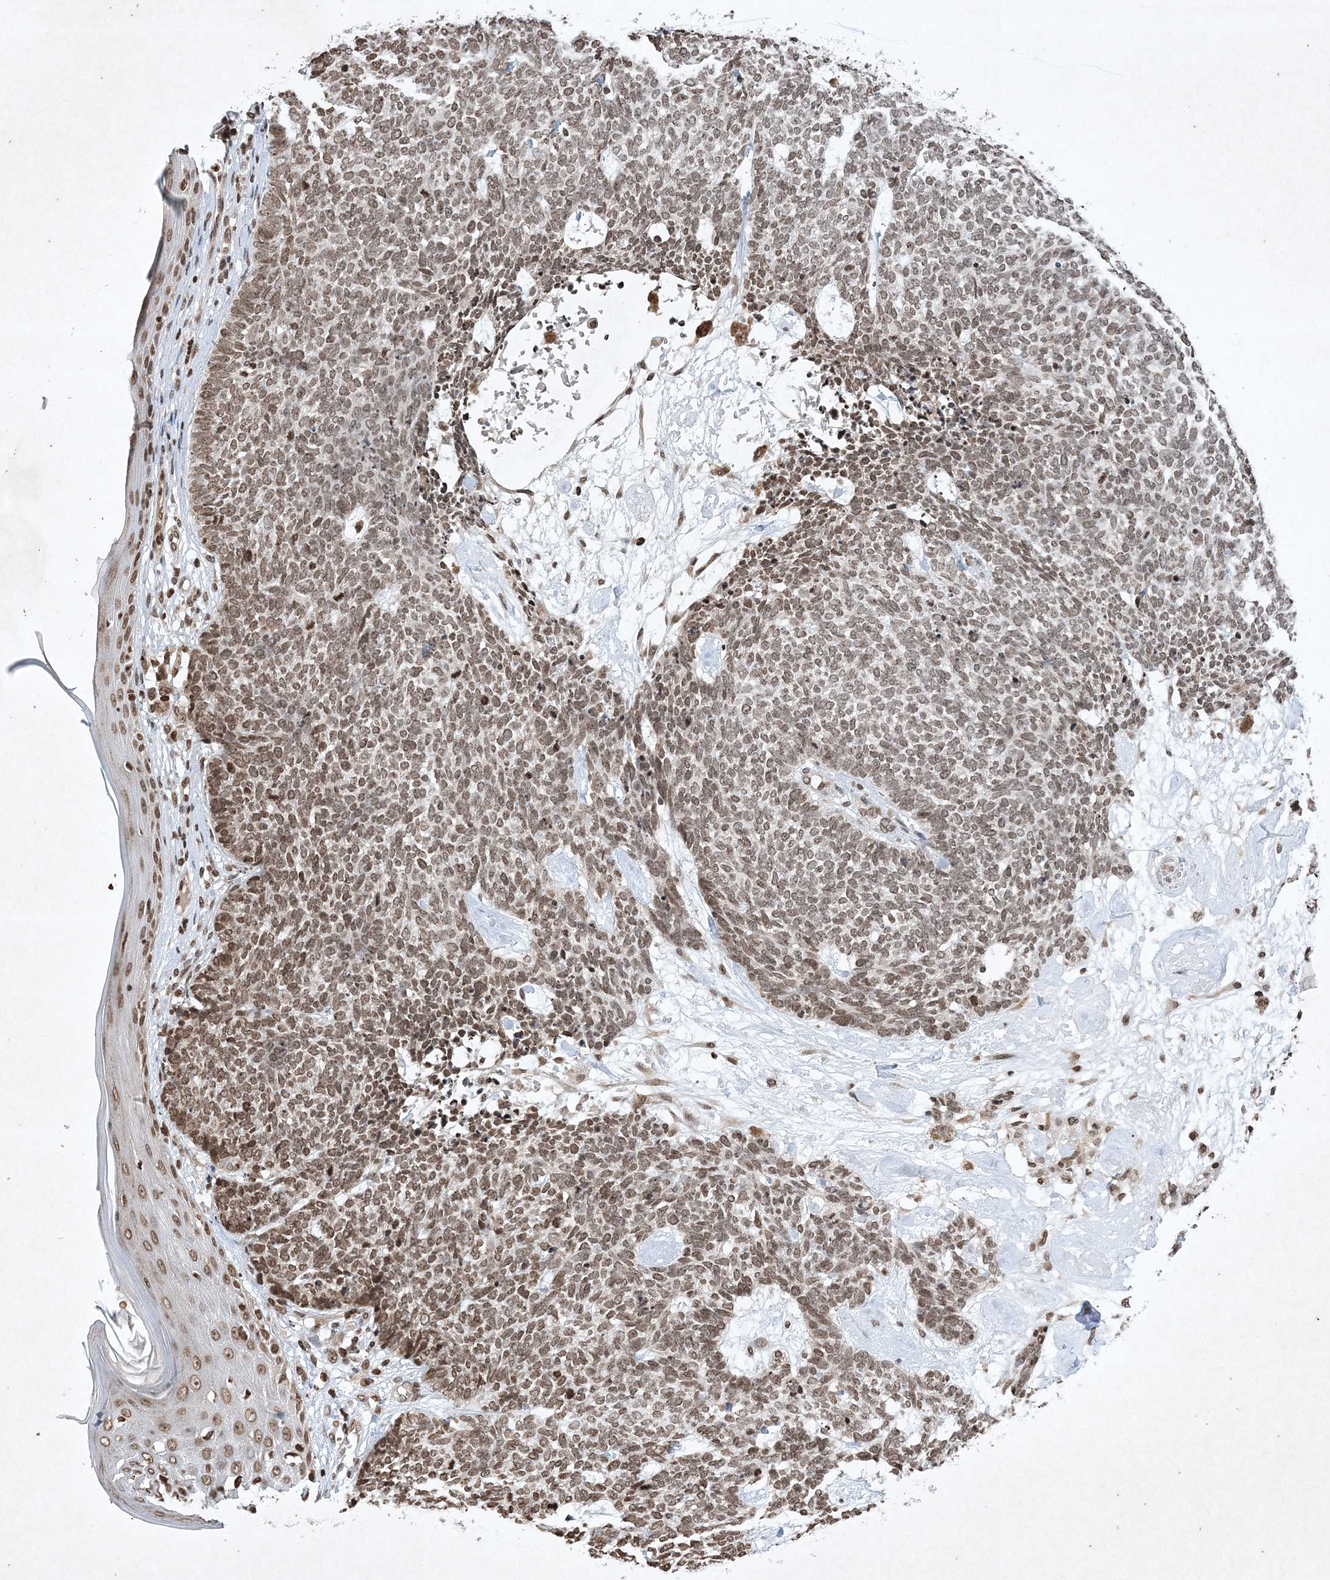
{"staining": {"intensity": "moderate", "quantity": ">75%", "location": "nuclear"}, "tissue": "skin cancer", "cell_type": "Tumor cells", "image_type": "cancer", "snomed": [{"axis": "morphology", "description": "Basal cell carcinoma"}, {"axis": "topography", "description": "Skin"}], "caption": "An IHC micrograph of neoplastic tissue is shown. Protein staining in brown shows moderate nuclear positivity in skin cancer (basal cell carcinoma) within tumor cells.", "gene": "NEDD9", "patient": {"sex": "female", "age": 84}}